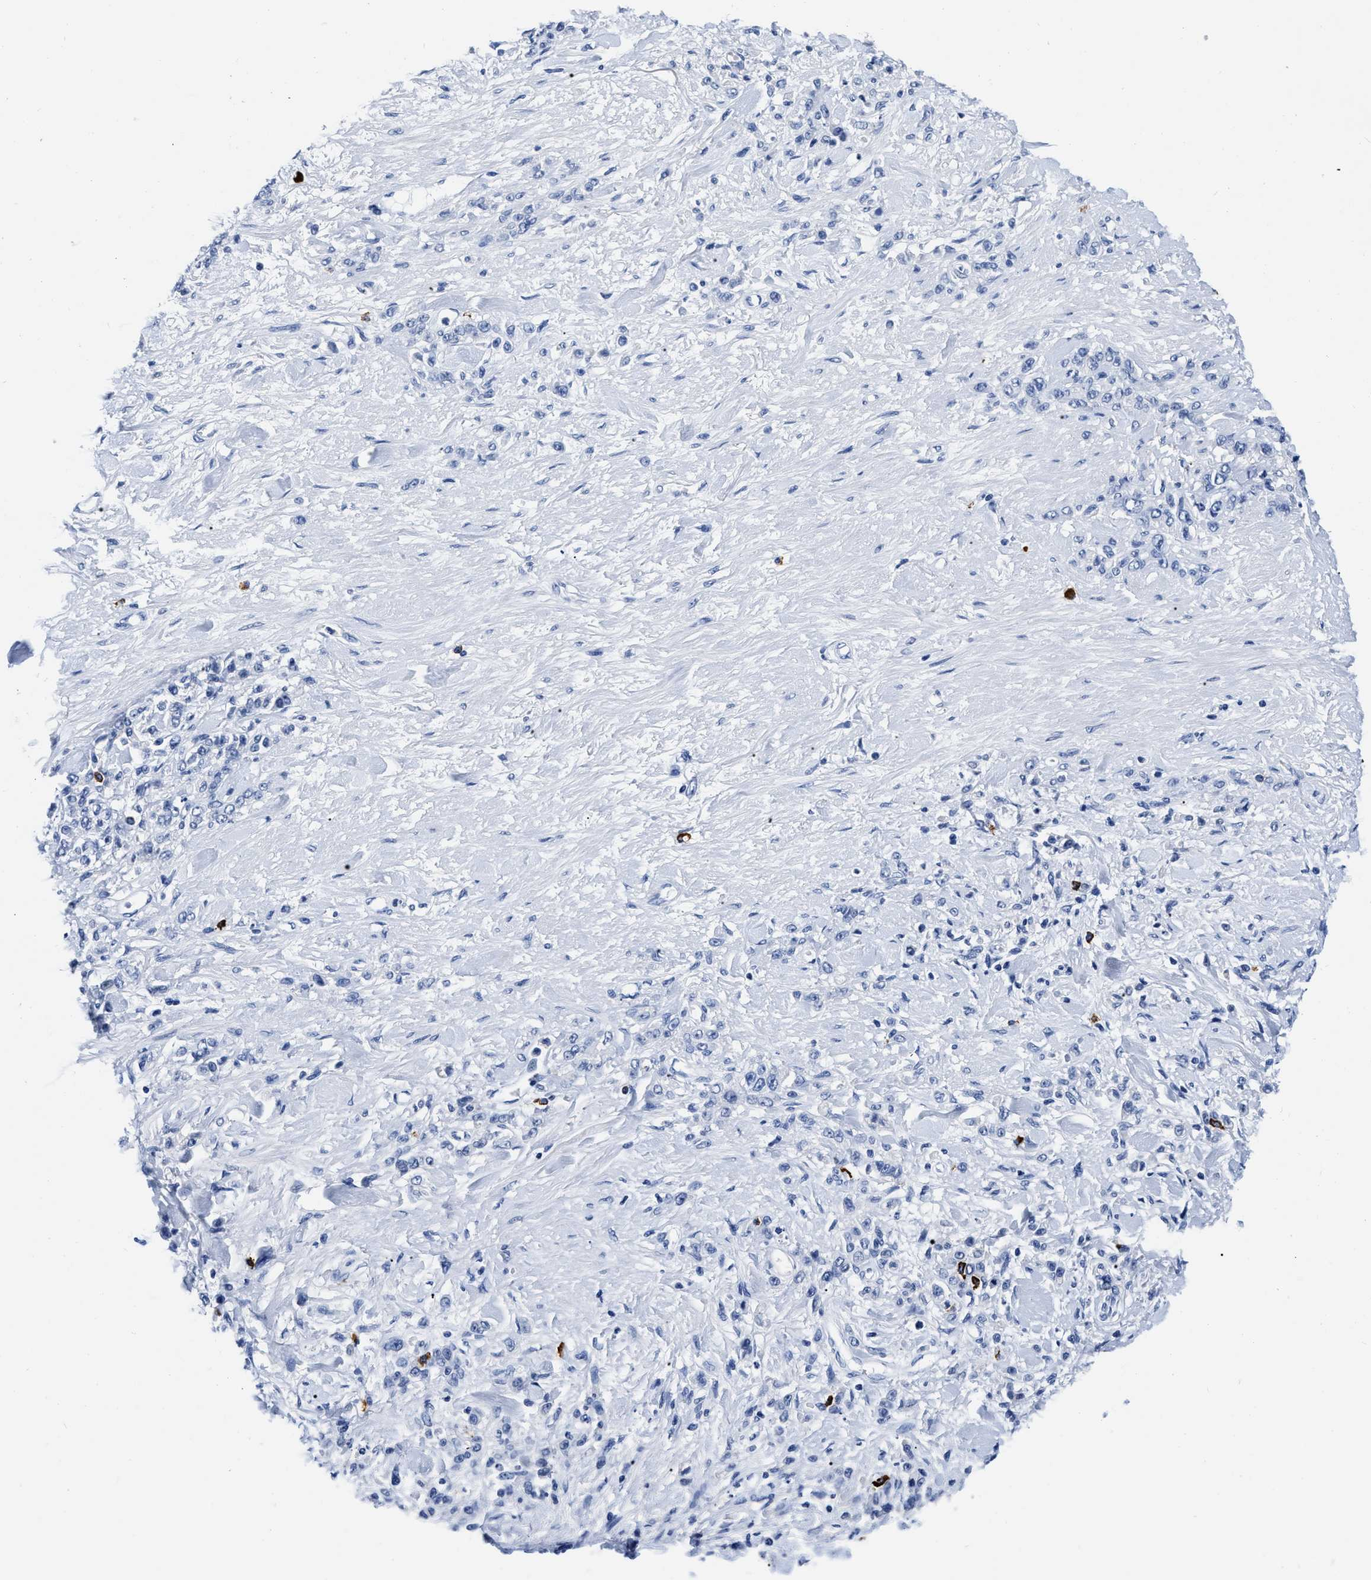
{"staining": {"intensity": "negative", "quantity": "none", "location": "none"}, "tissue": "stomach cancer", "cell_type": "Tumor cells", "image_type": "cancer", "snomed": [{"axis": "morphology", "description": "Normal tissue, NOS"}, {"axis": "morphology", "description": "Adenocarcinoma, NOS"}, {"axis": "topography", "description": "Stomach"}], "caption": "IHC of human stomach adenocarcinoma demonstrates no staining in tumor cells. (DAB immunohistochemistry with hematoxylin counter stain).", "gene": "CER1", "patient": {"sex": "male", "age": 82}}